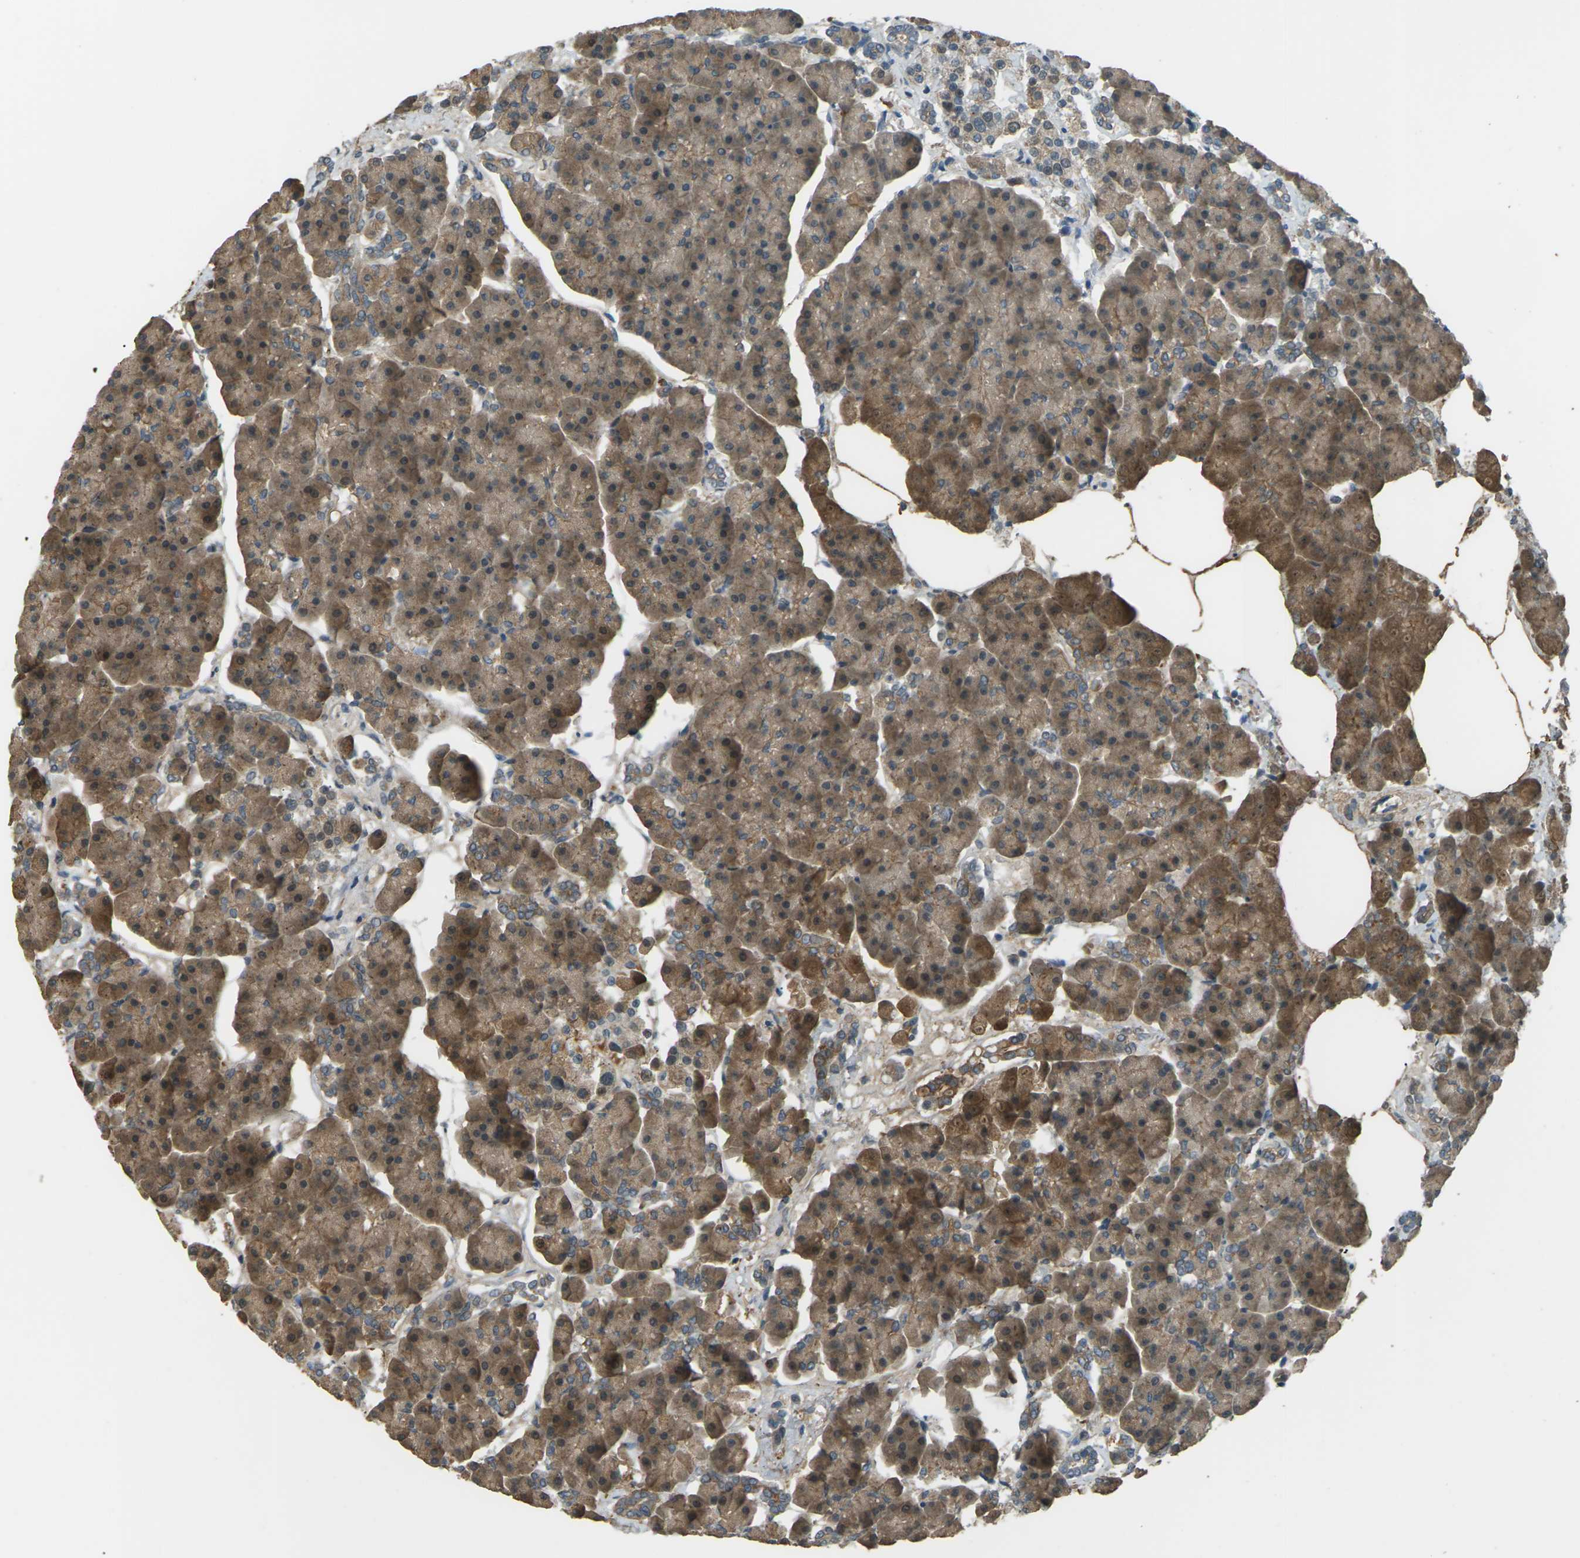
{"staining": {"intensity": "moderate", "quantity": ">75%", "location": "cytoplasmic/membranous"}, "tissue": "pancreas", "cell_type": "Exocrine glandular cells", "image_type": "normal", "snomed": [{"axis": "morphology", "description": "Normal tissue, NOS"}, {"axis": "topography", "description": "Pancreas"}], "caption": "IHC staining of unremarkable pancreas, which shows medium levels of moderate cytoplasmic/membranous staining in approximately >75% of exocrine glandular cells indicating moderate cytoplasmic/membranous protein positivity. The staining was performed using DAB (3,3'-diaminobenzidine) (brown) for protein detection and nuclei were counterstained in hematoxylin (blue).", "gene": "CYP1B1", "patient": {"sex": "female", "age": 70}}